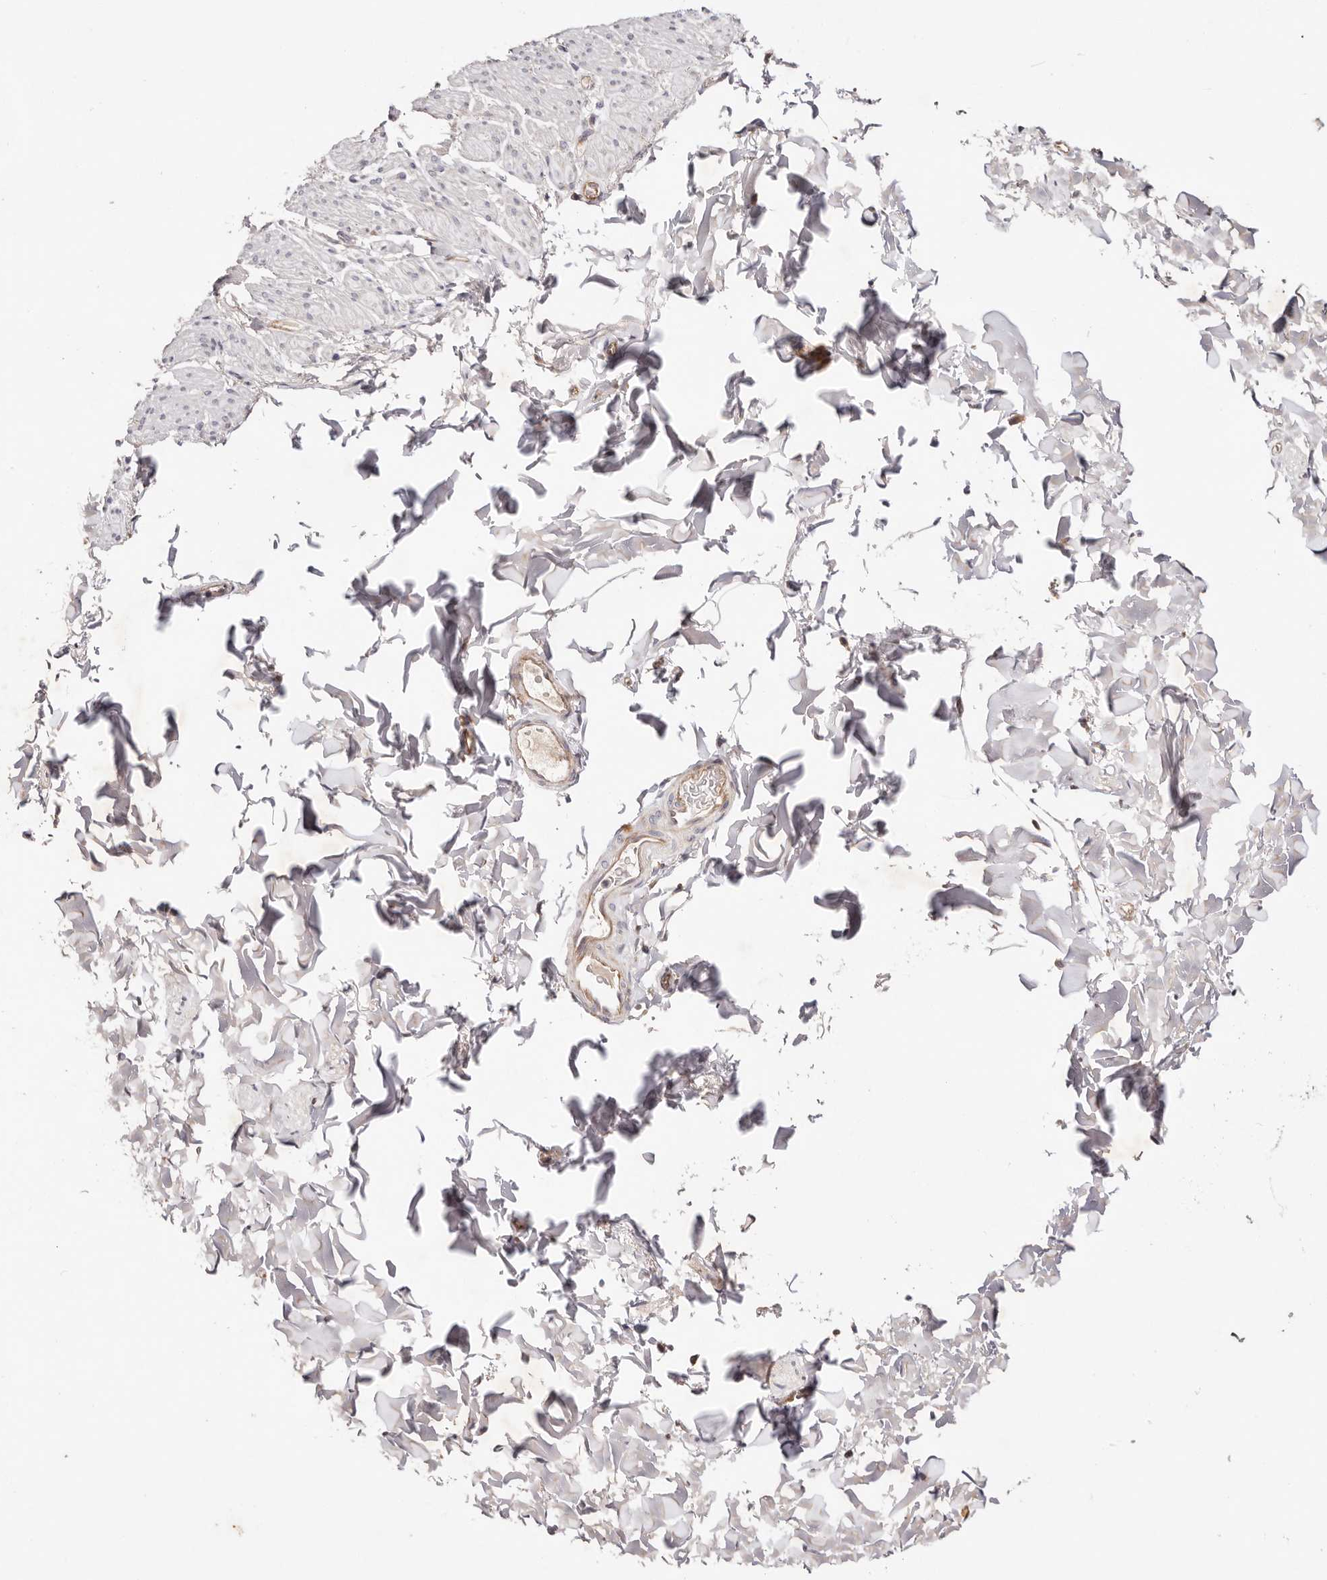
{"staining": {"intensity": "negative", "quantity": "none", "location": "none"}, "tissue": "smooth muscle", "cell_type": "Smooth muscle cells", "image_type": "normal", "snomed": [{"axis": "morphology", "description": "Normal tissue, NOS"}, {"axis": "topography", "description": "Colon"}, {"axis": "topography", "description": "Peripheral nerve tissue"}], "caption": "Immunohistochemical staining of benign smooth muscle reveals no significant expression in smooth muscle cells.", "gene": "GNA13", "patient": {"sex": "female", "age": 61}}